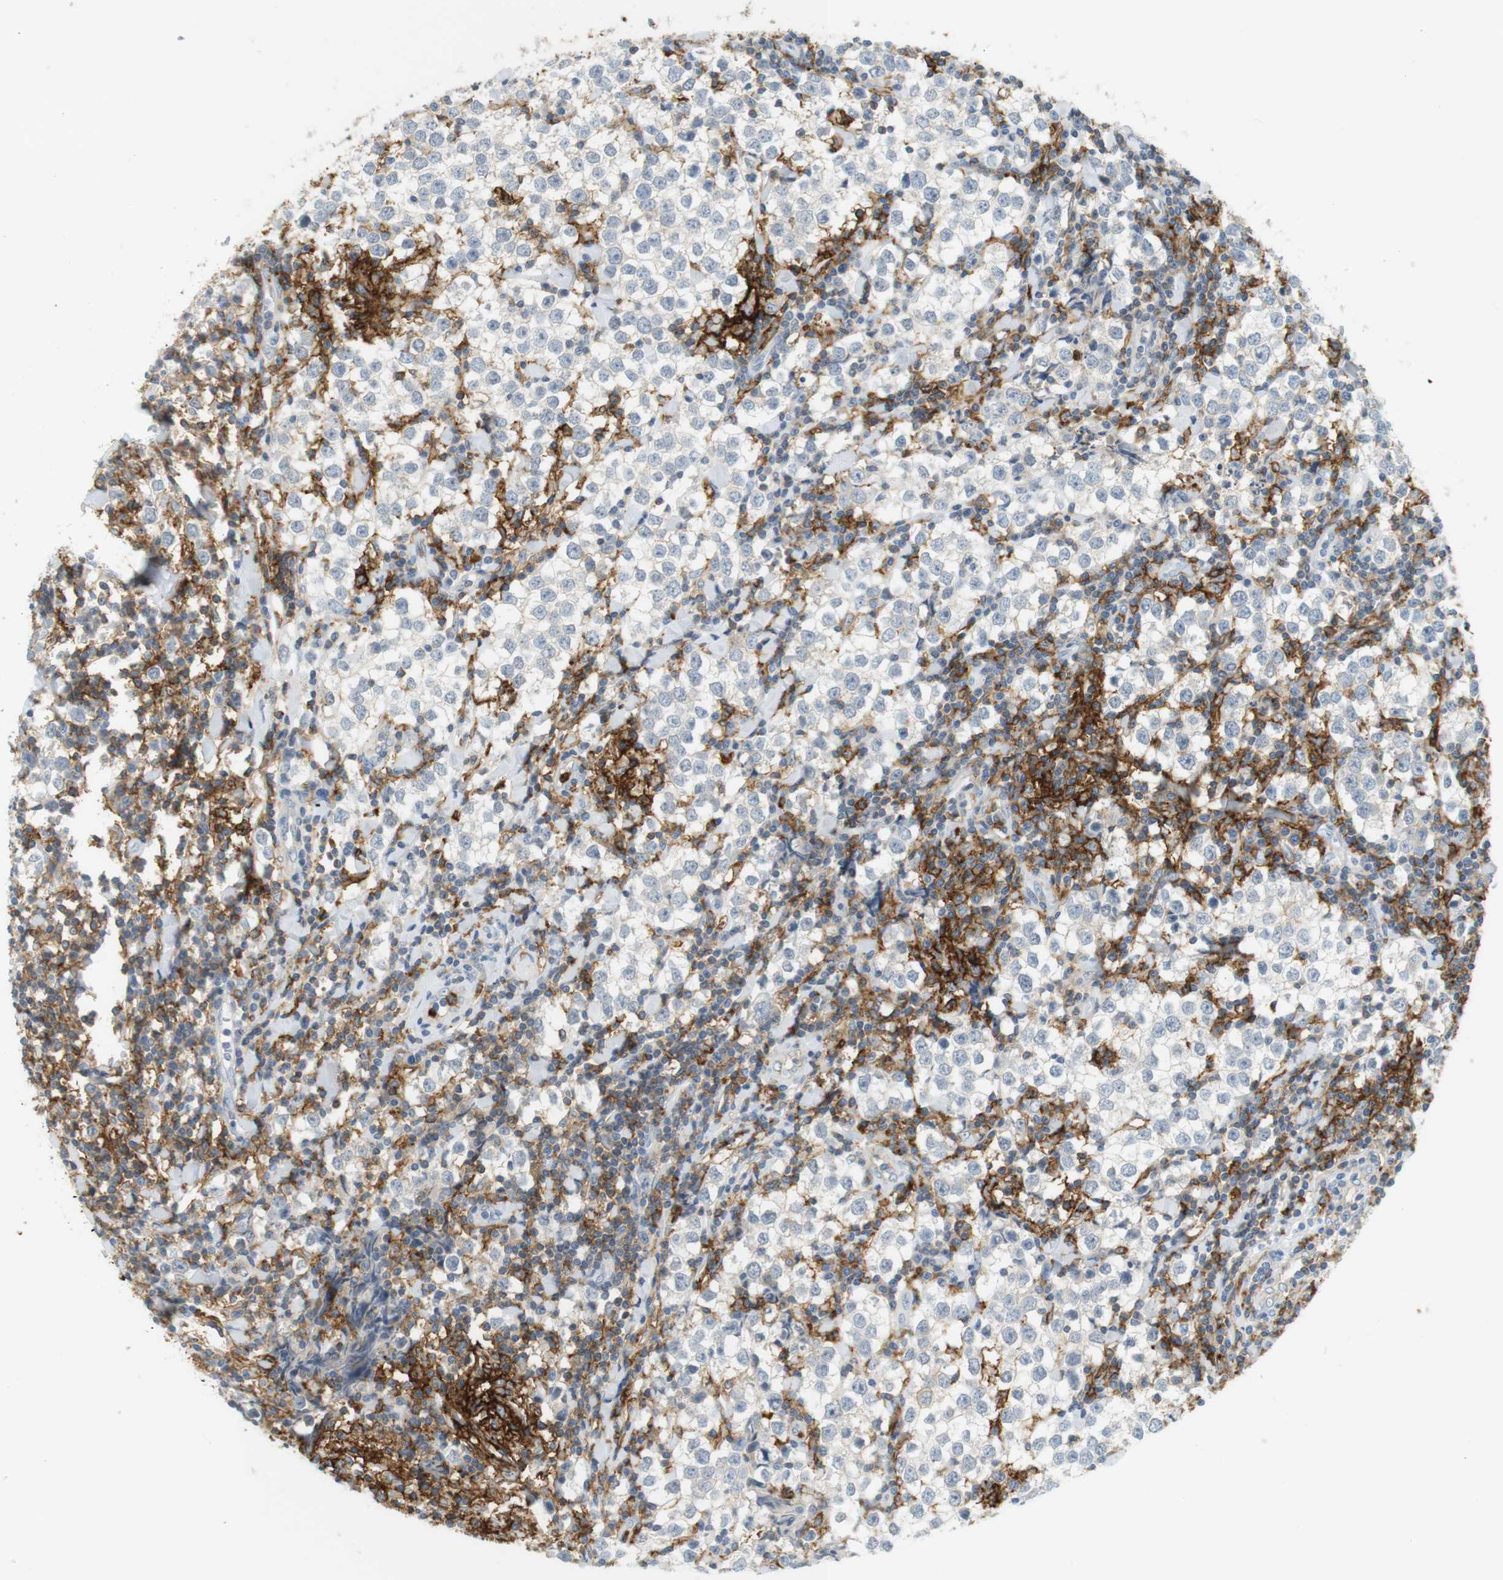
{"staining": {"intensity": "negative", "quantity": "none", "location": "none"}, "tissue": "testis cancer", "cell_type": "Tumor cells", "image_type": "cancer", "snomed": [{"axis": "morphology", "description": "Seminoma, NOS"}, {"axis": "morphology", "description": "Carcinoma, Embryonal, NOS"}, {"axis": "topography", "description": "Testis"}], "caption": "This is an immunohistochemistry micrograph of human testis cancer (embryonal carcinoma). There is no positivity in tumor cells.", "gene": "SIRPA", "patient": {"sex": "male", "age": 36}}